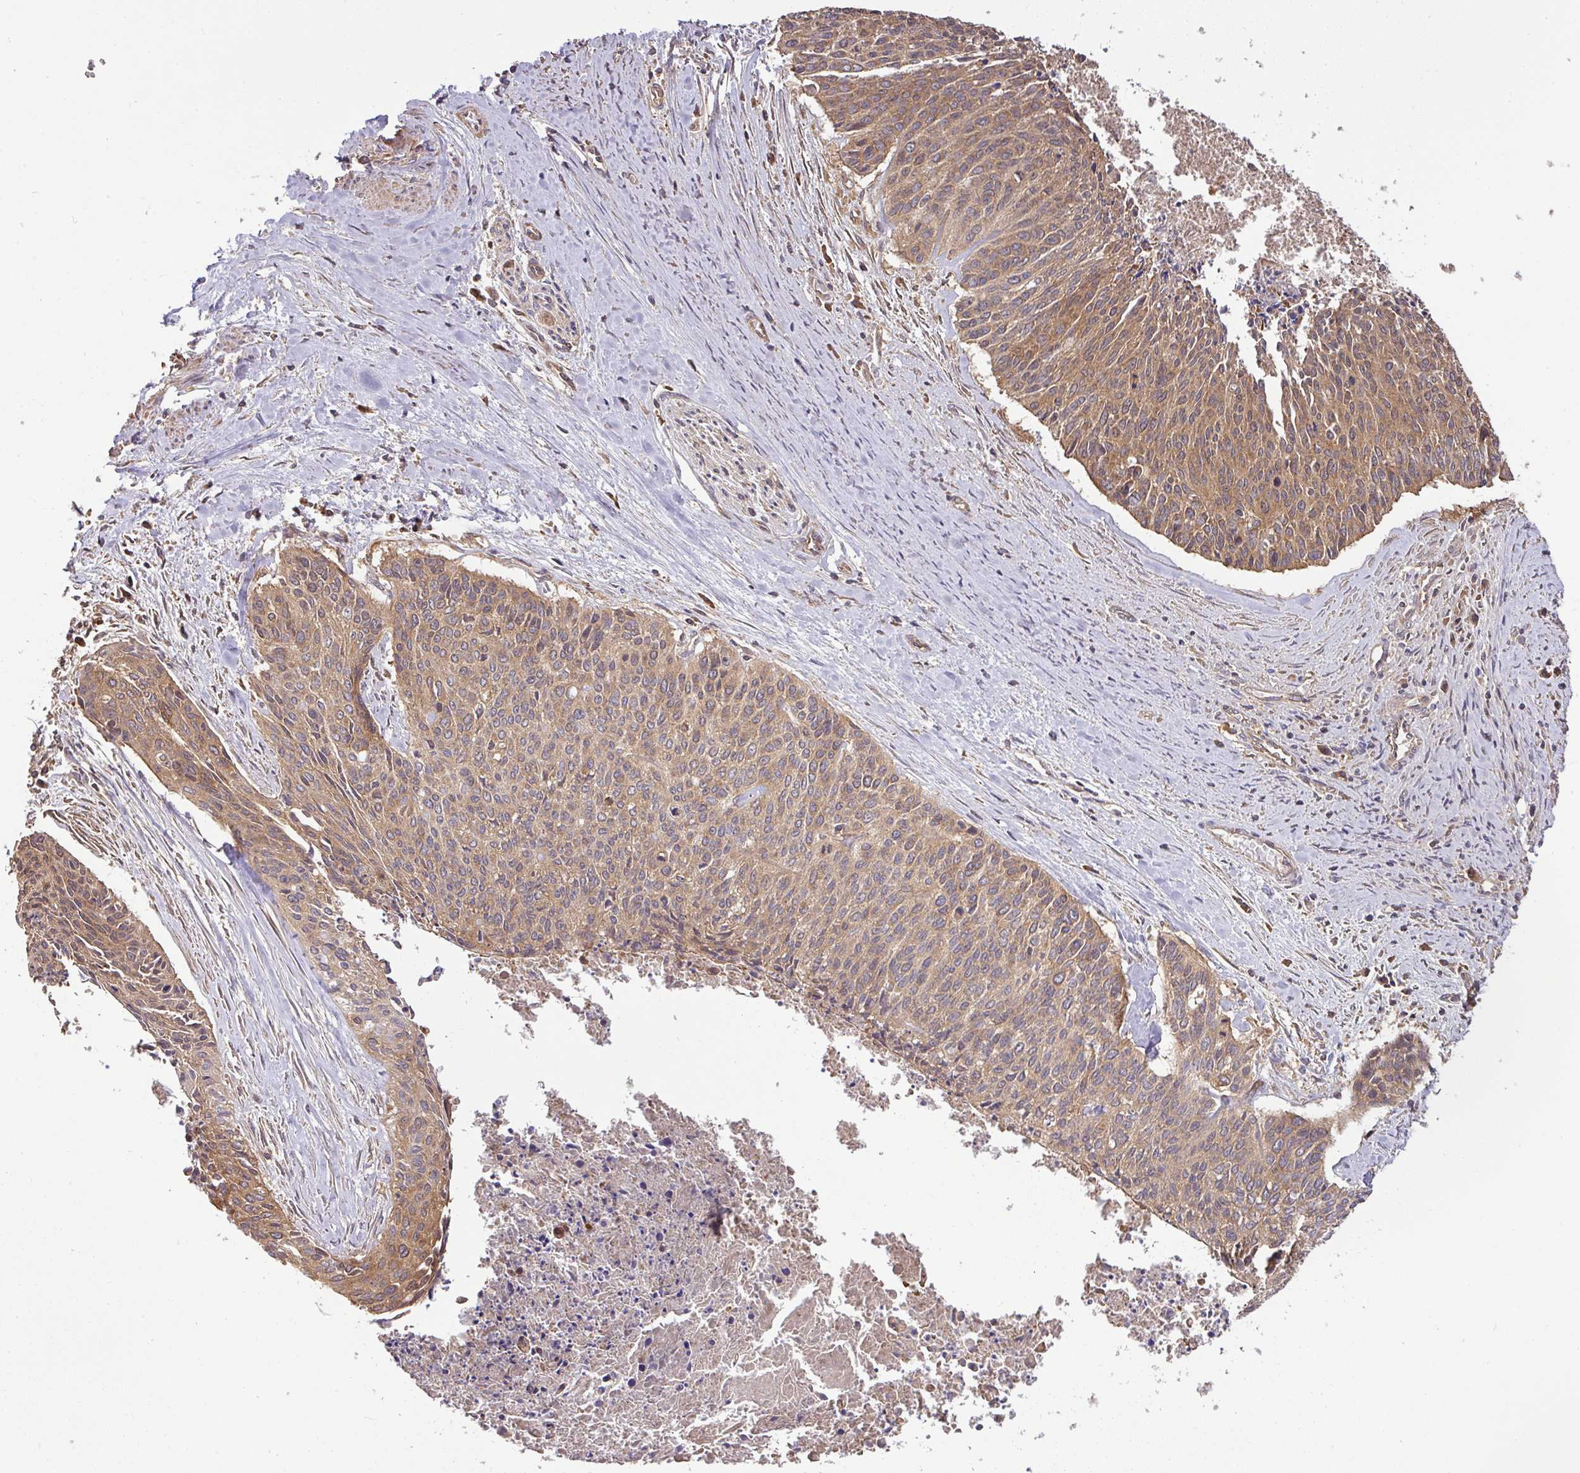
{"staining": {"intensity": "moderate", "quantity": ">75%", "location": "cytoplasmic/membranous"}, "tissue": "cervical cancer", "cell_type": "Tumor cells", "image_type": "cancer", "snomed": [{"axis": "morphology", "description": "Squamous cell carcinoma, NOS"}, {"axis": "topography", "description": "Cervix"}], "caption": "Immunohistochemistry (IHC) (DAB (3,3'-diaminobenzidine)) staining of human cervical cancer demonstrates moderate cytoplasmic/membranous protein staining in approximately >75% of tumor cells.", "gene": "GSPT1", "patient": {"sex": "female", "age": 55}}